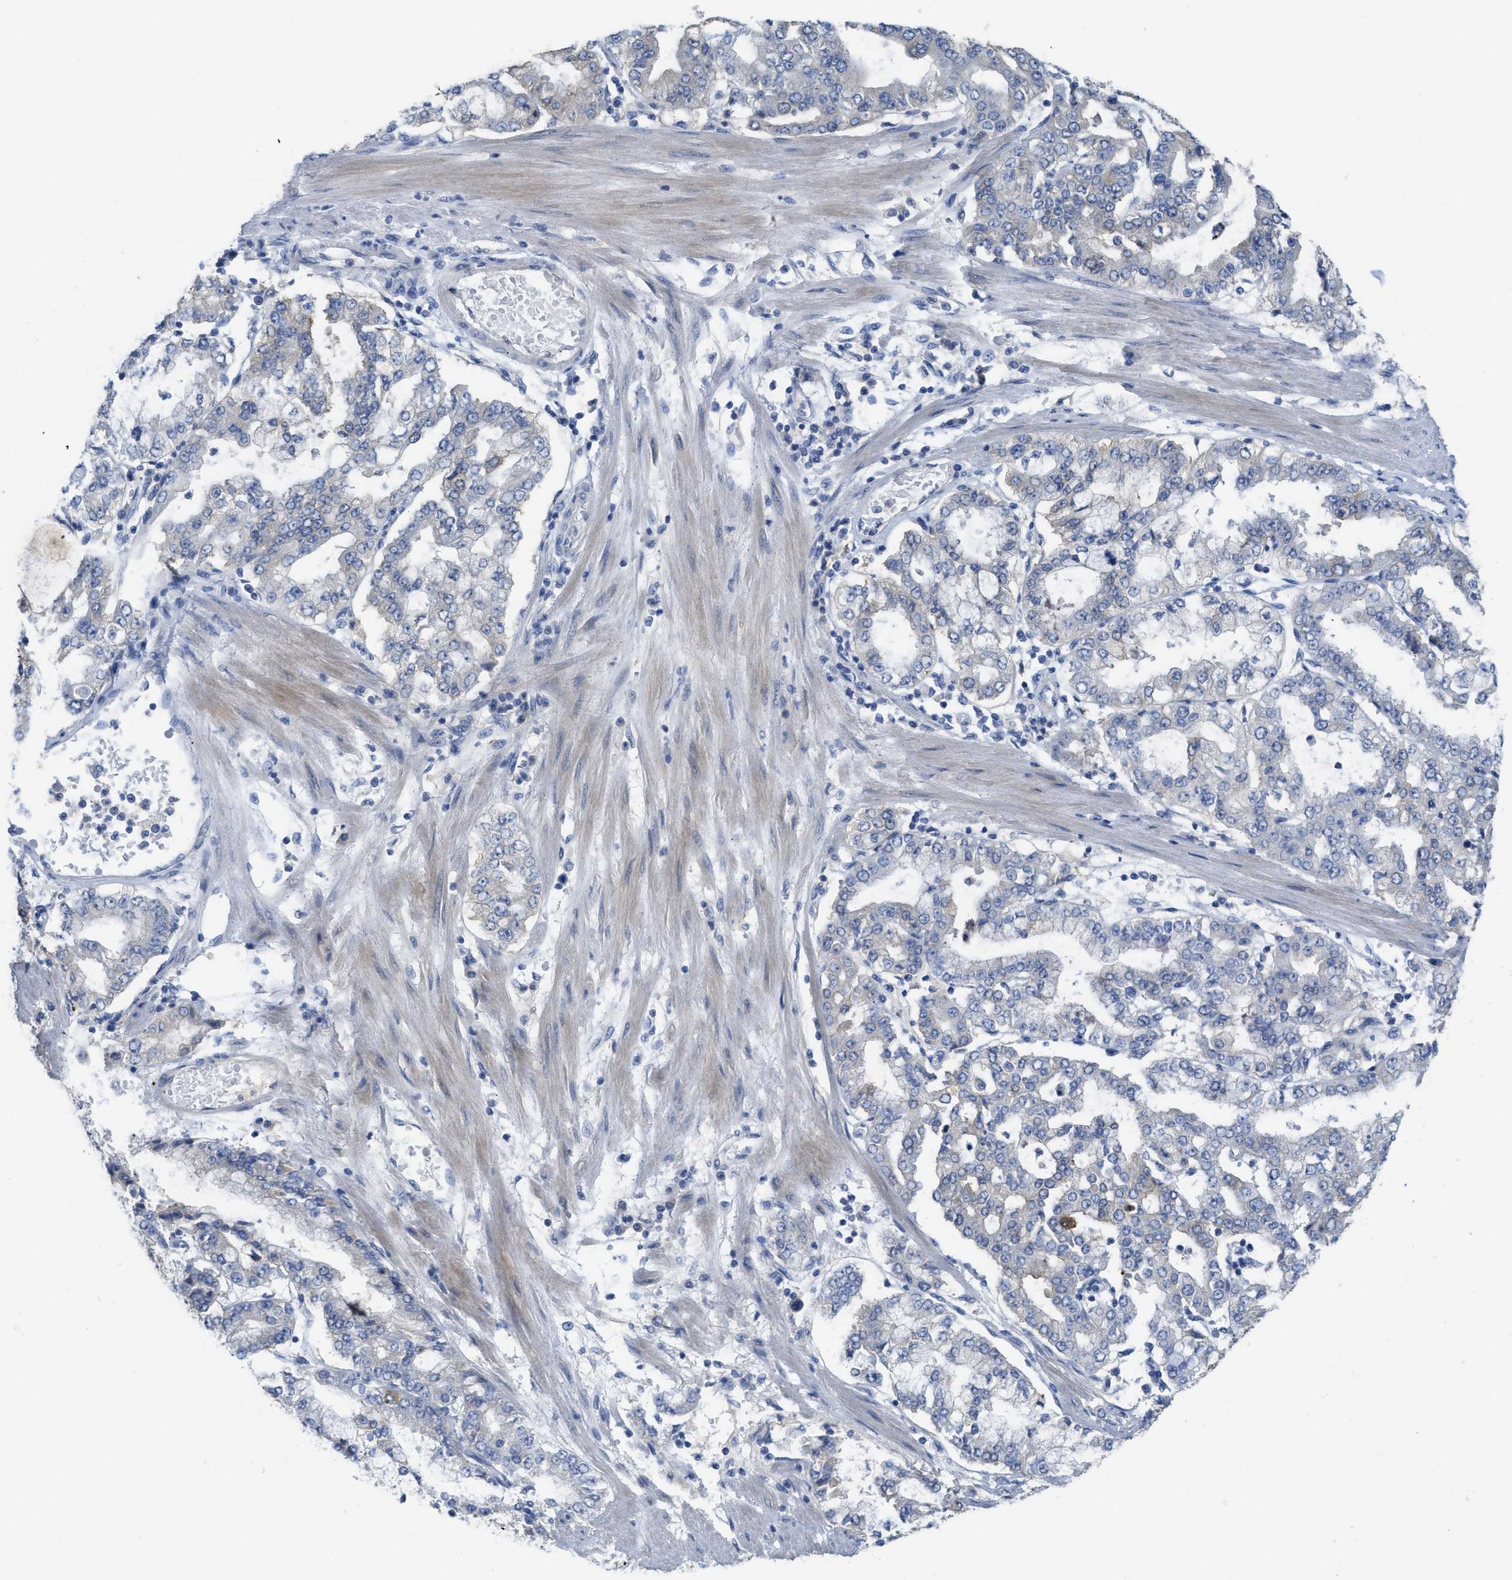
{"staining": {"intensity": "negative", "quantity": "none", "location": "none"}, "tissue": "stomach cancer", "cell_type": "Tumor cells", "image_type": "cancer", "snomed": [{"axis": "morphology", "description": "Adenocarcinoma, NOS"}, {"axis": "topography", "description": "Stomach"}], "caption": "Micrograph shows no significant protein expression in tumor cells of stomach adenocarcinoma.", "gene": "CNNM4", "patient": {"sex": "male", "age": 76}}